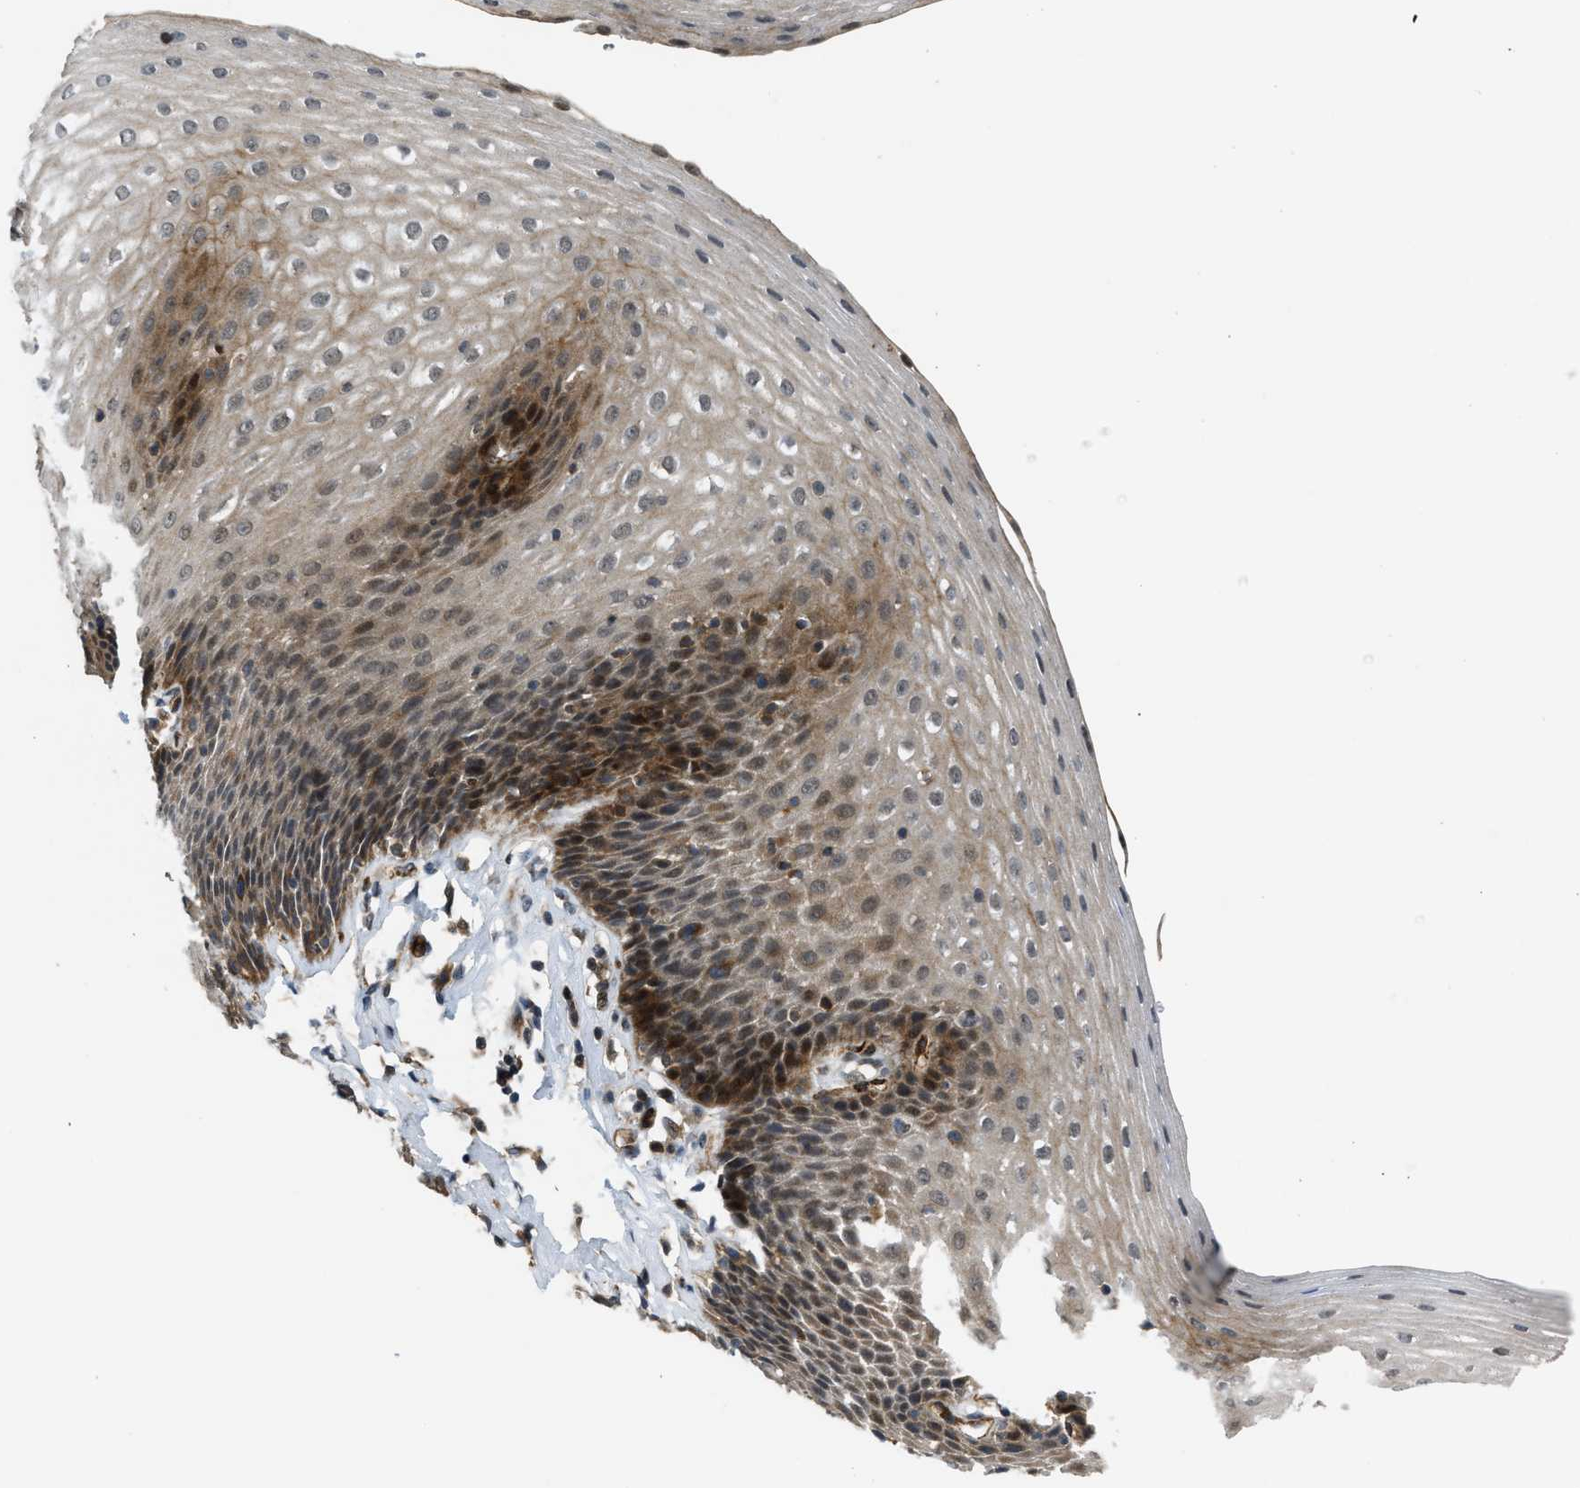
{"staining": {"intensity": "moderate", "quantity": "25%-75%", "location": "cytoplasmic/membranous,nuclear"}, "tissue": "esophagus", "cell_type": "Squamous epithelial cells", "image_type": "normal", "snomed": [{"axis": "morphology", "description": "Normal tissue, NOS"}, {"axis": "topography", "description": "Esophagus"}], "caption": "Immunohistochemical staining of unremarkable esophagus exhibits 25%-75% levels of moderate cytoplasmic/membranous,nuclear protein positivity in approximately 25%-75% of squamous epithelial cells. (DAB (3,3'-diaminobenzidine) IHC with brightfield microscopy, high magnification).", "gene": "DPF2", "patient": {"sex": "female", "age": 61}}